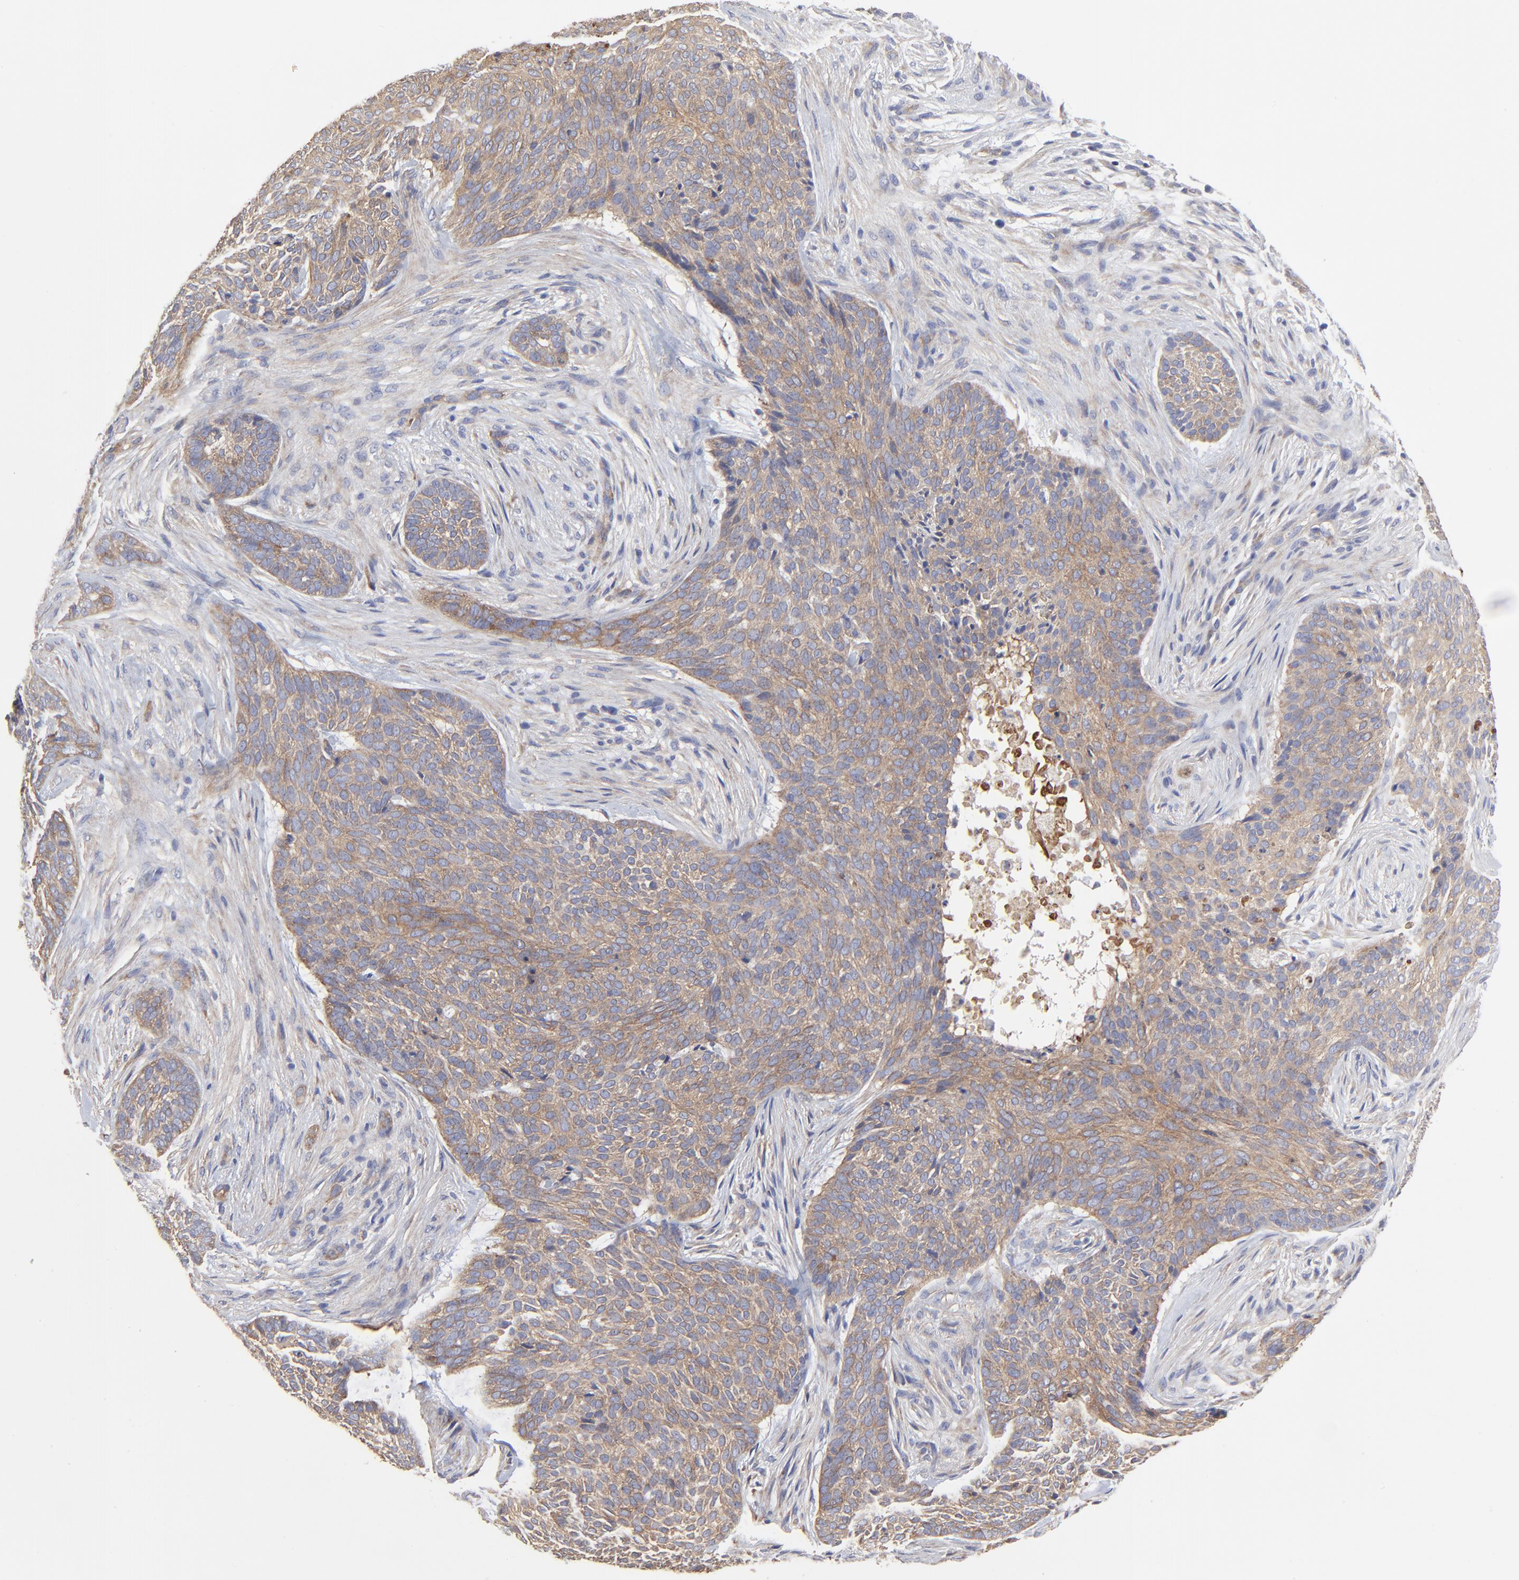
{"staining": {"intensity": "moderate", "quantity": "25%-75%", "location": "cytoplasmic/membranous"}, "tissue": "skin cancer", "cell_type": "Tumor cells", "image_type": "cancer", "snomed": [{"axis": "morphology", "description": "Basal cell carcinoma"}, {"axis": "topography", "description": "Skin"}], "caption": "Protein expression by immunohistochemistry shows moderate cytoplasmic/membranous positivity in approximately 25%-75% of tumor cells in basal cell carcinoma (skin). Using DAB (3,3'-diaminobenzidine) (brown) and hematoxylin (blue) stains, captured at high magnification using brightfield microscopy.", "gene": "SULF2", "patient": {"sex": "male", "age": 91}}